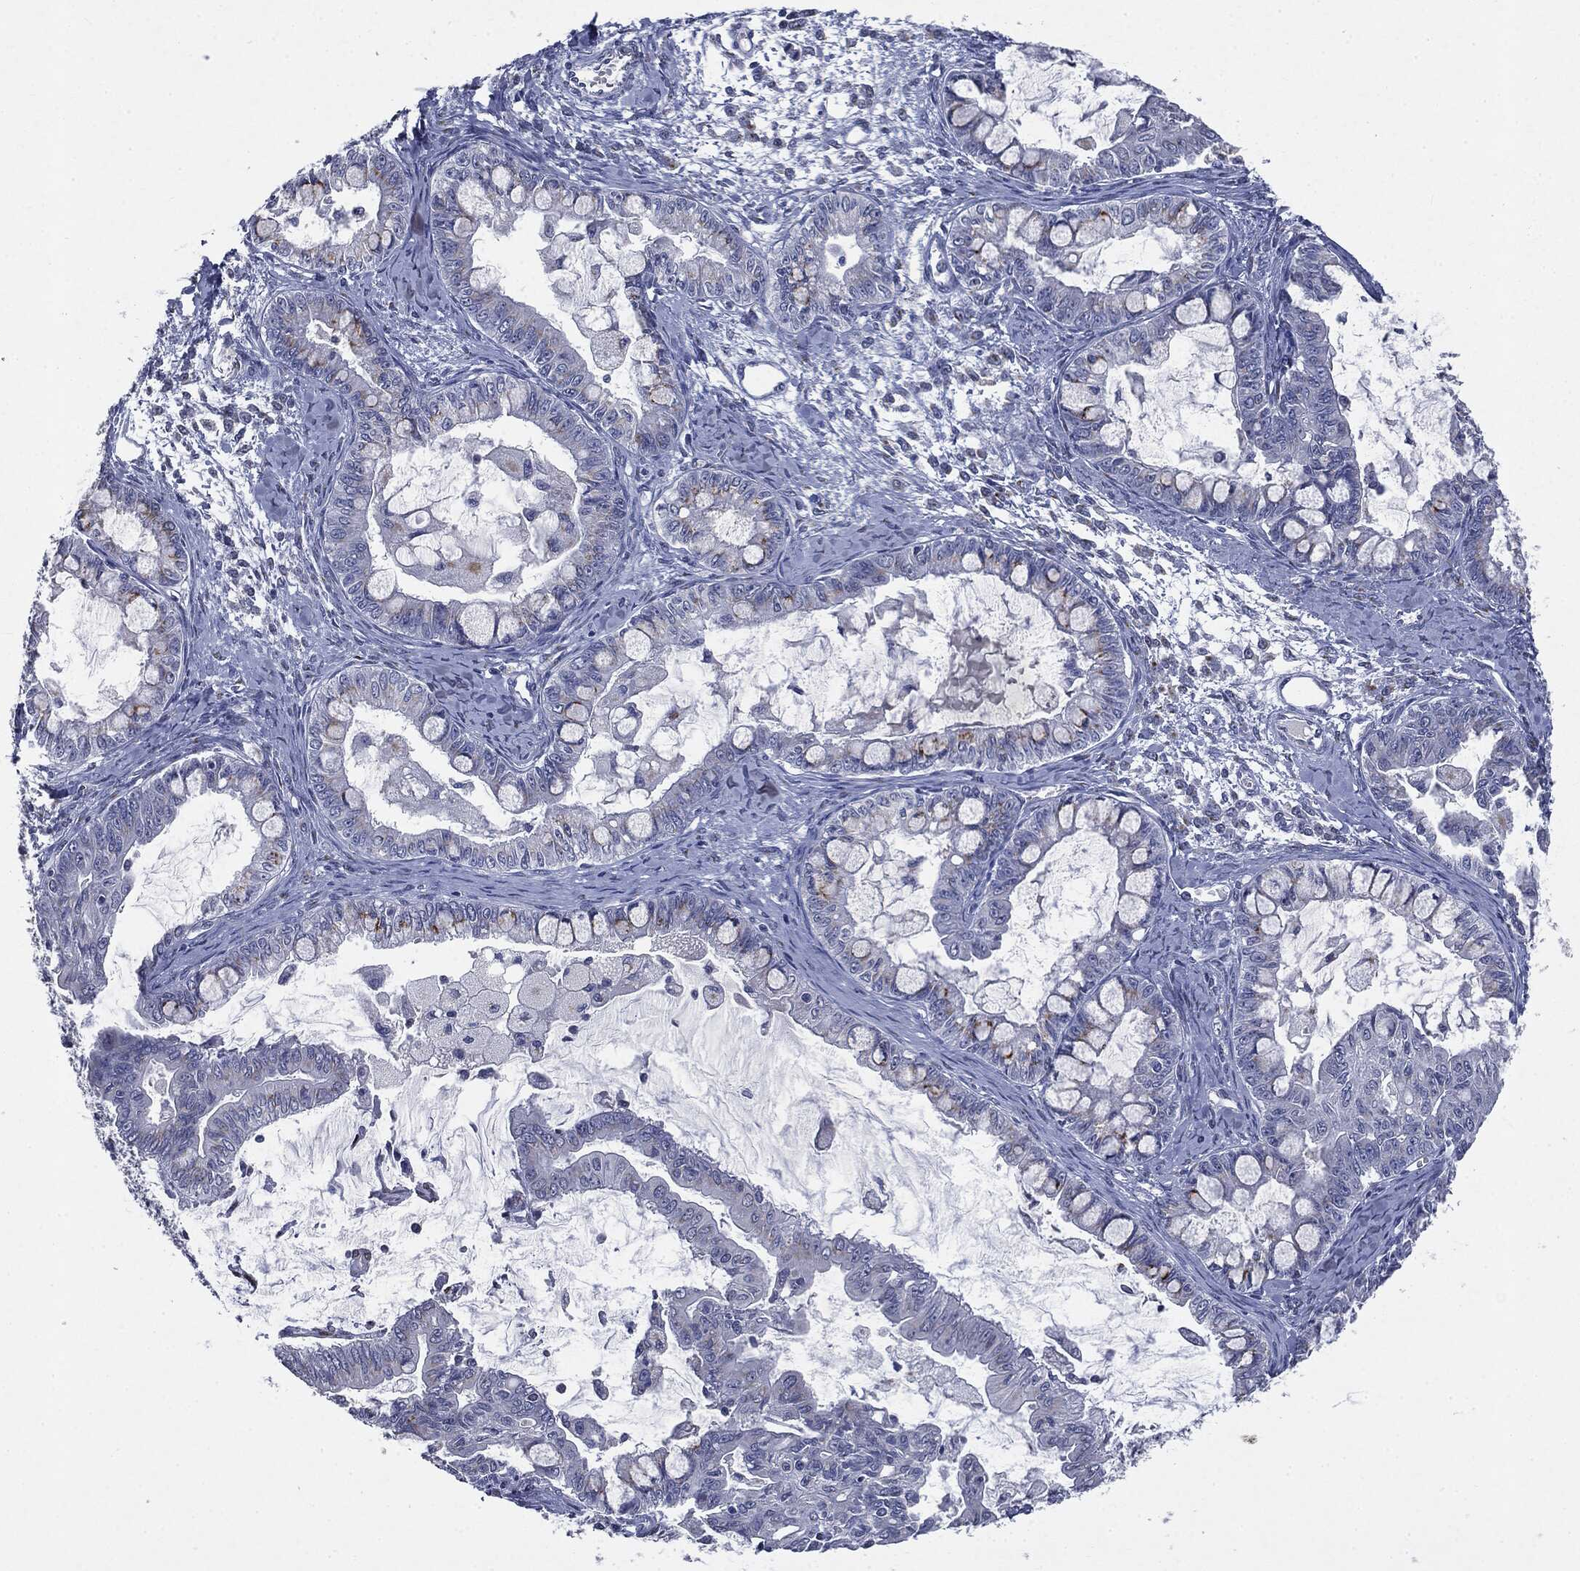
{"staining": {"intensity": "negative", "quantity": "none", "location": "none"}, "tissue": "ovarian cancer", "cell_type": "Tumor cells", "image_type": "cancer", "snomed": [{"axis": "morphology", "description": "Cystadenocarcinoma, mucinous, NOS"}, {"axis": "topography", "description": "Ovary"}], "caption": "There is no significant expression in tumor cells of ovarian cancer. (DAB immunohistochemistry (IHC) visualized using brightfield microscopy, high magnification).", "gene": "CASD1", "patient": {"sex": "female", "age": 63}}